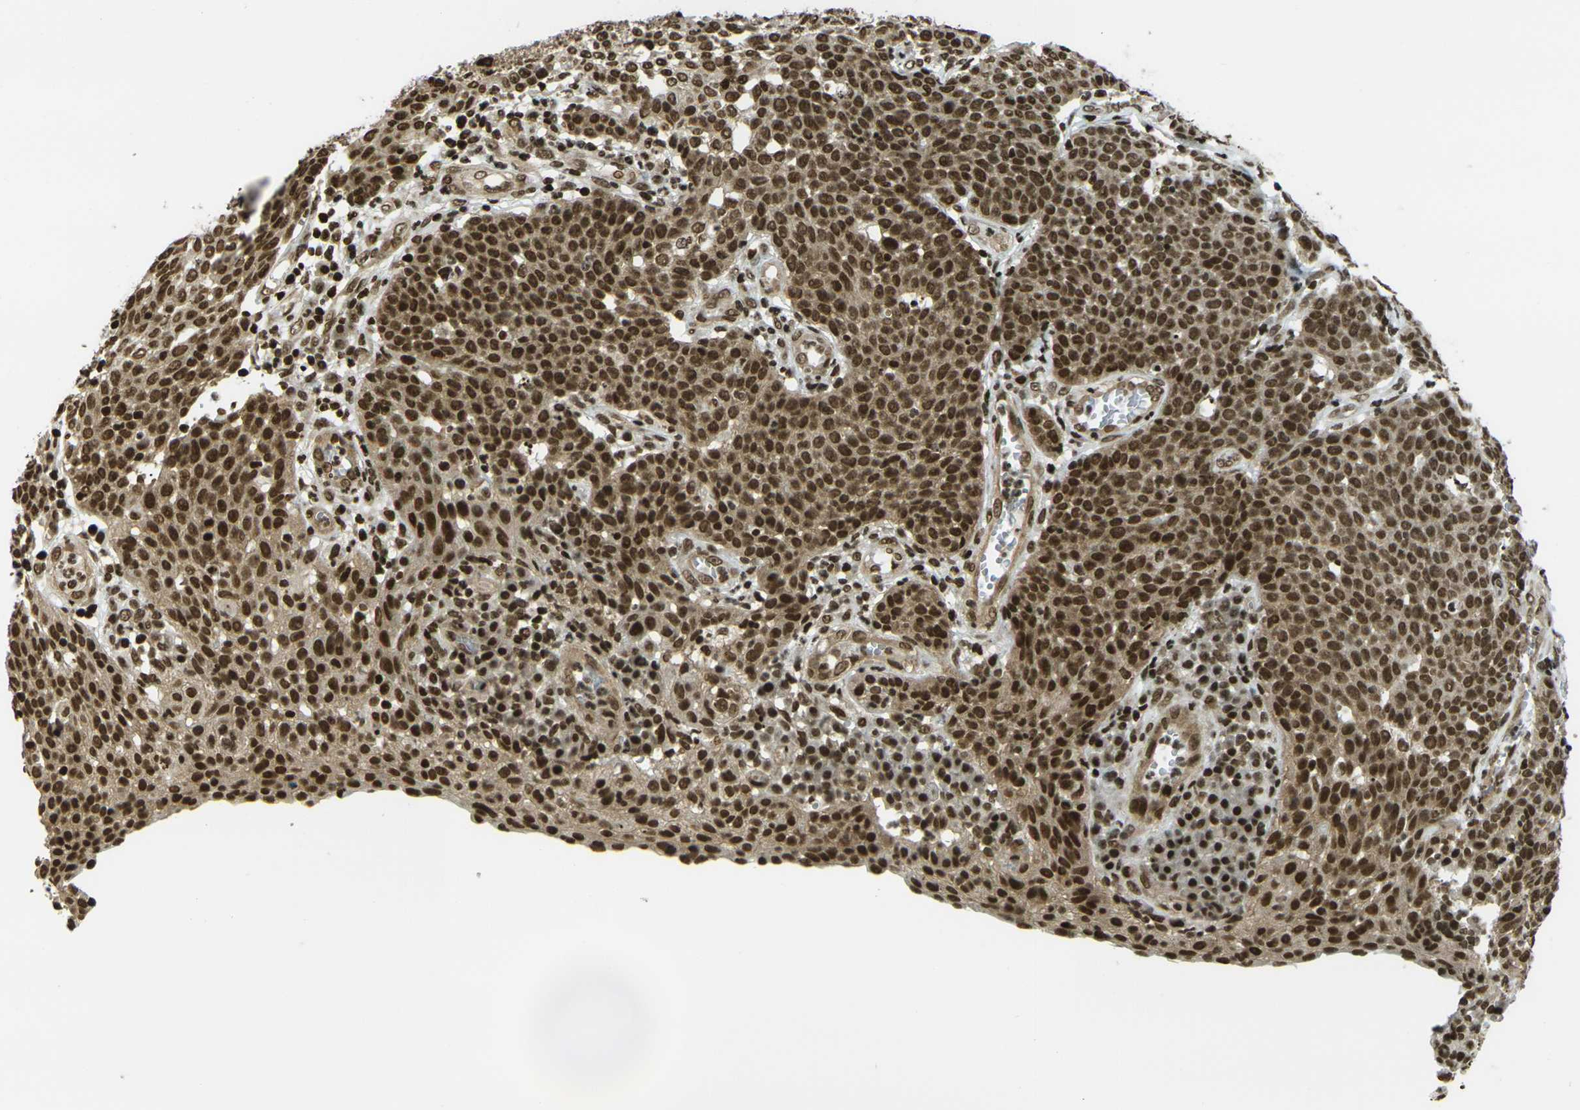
{"staining": {"intensity": "strong", "quantity": ">75%", "location": "cytoplasmic/membranous,nuclear"}, "tissue": "cervical cancer", "cell_type": "Tumor cells", "image_type": "cancer", "snomed": [{"axis": "morphology", "description": "Squamous cell carcinoma, NOS"}, {"axis": "topography", "description": "Cervix"}], "caption": "About >75% of tumor cells in human cervical cancer demonstrate strong cytoplasmic/membranous and nuclear protein positivity as visualized by brown immunohistochemical staining.", "gene": "RUVBL2", "patient": {"sex": "female", "age": 34}}